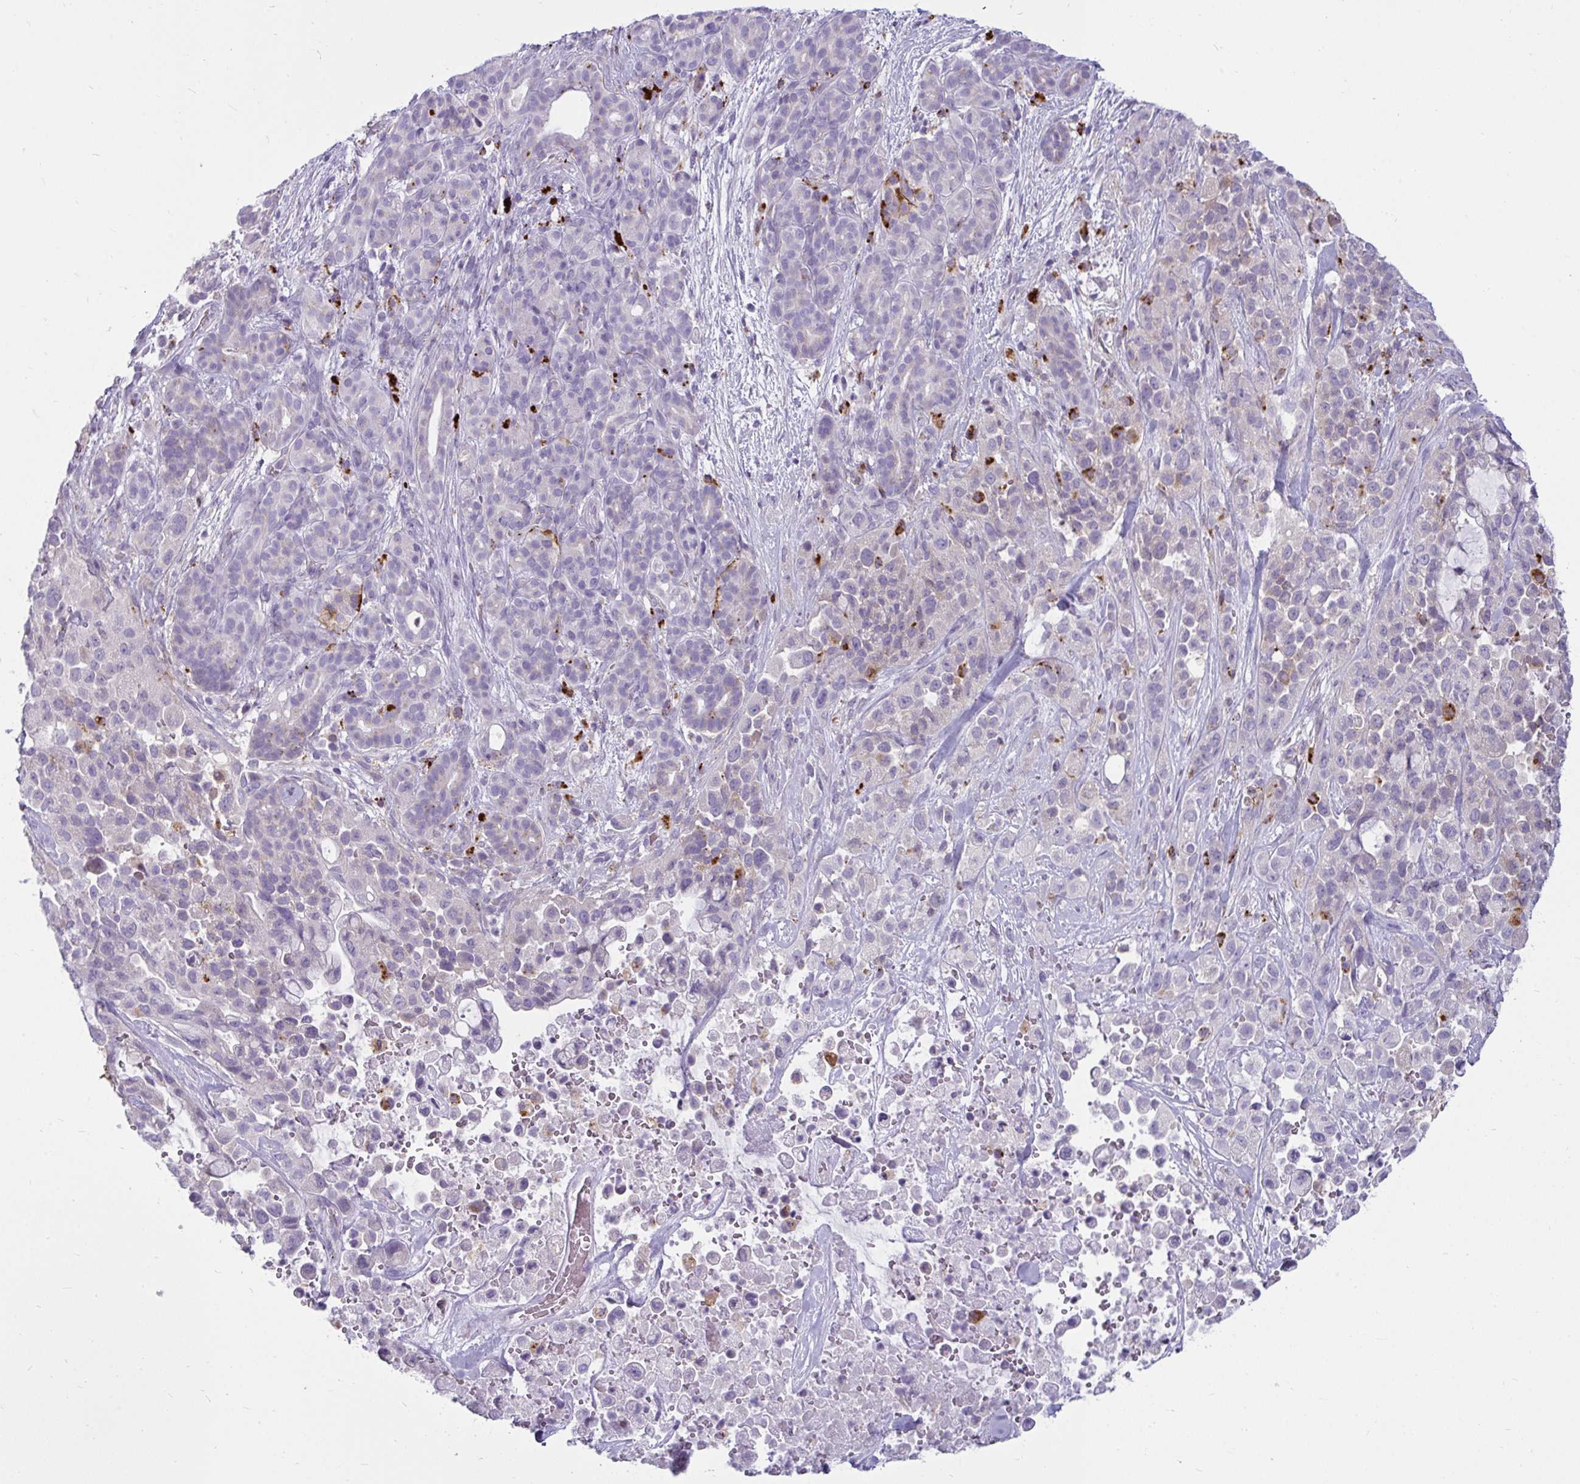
{"staining": {"intensity": "negative", "quantity": "none", "location": "none"}, "tissue": "pancreatic cancer", "cell_type": "Tumor cells", "image_type": "cancer", "snomed": [{"axis": "morphology", "description": "Adenocarcinoma, NOS"}, {"axis": "topography", "description": "Pancreas"}], "caption": "DAB (3,3'-diaminobenzidine) immunohistochemical staining of human pancreatic adenocarcinoma shows no significant expression in tumor cells.", "gene": "CTSZ", "patient": {"sex": "male", "age": 44}}